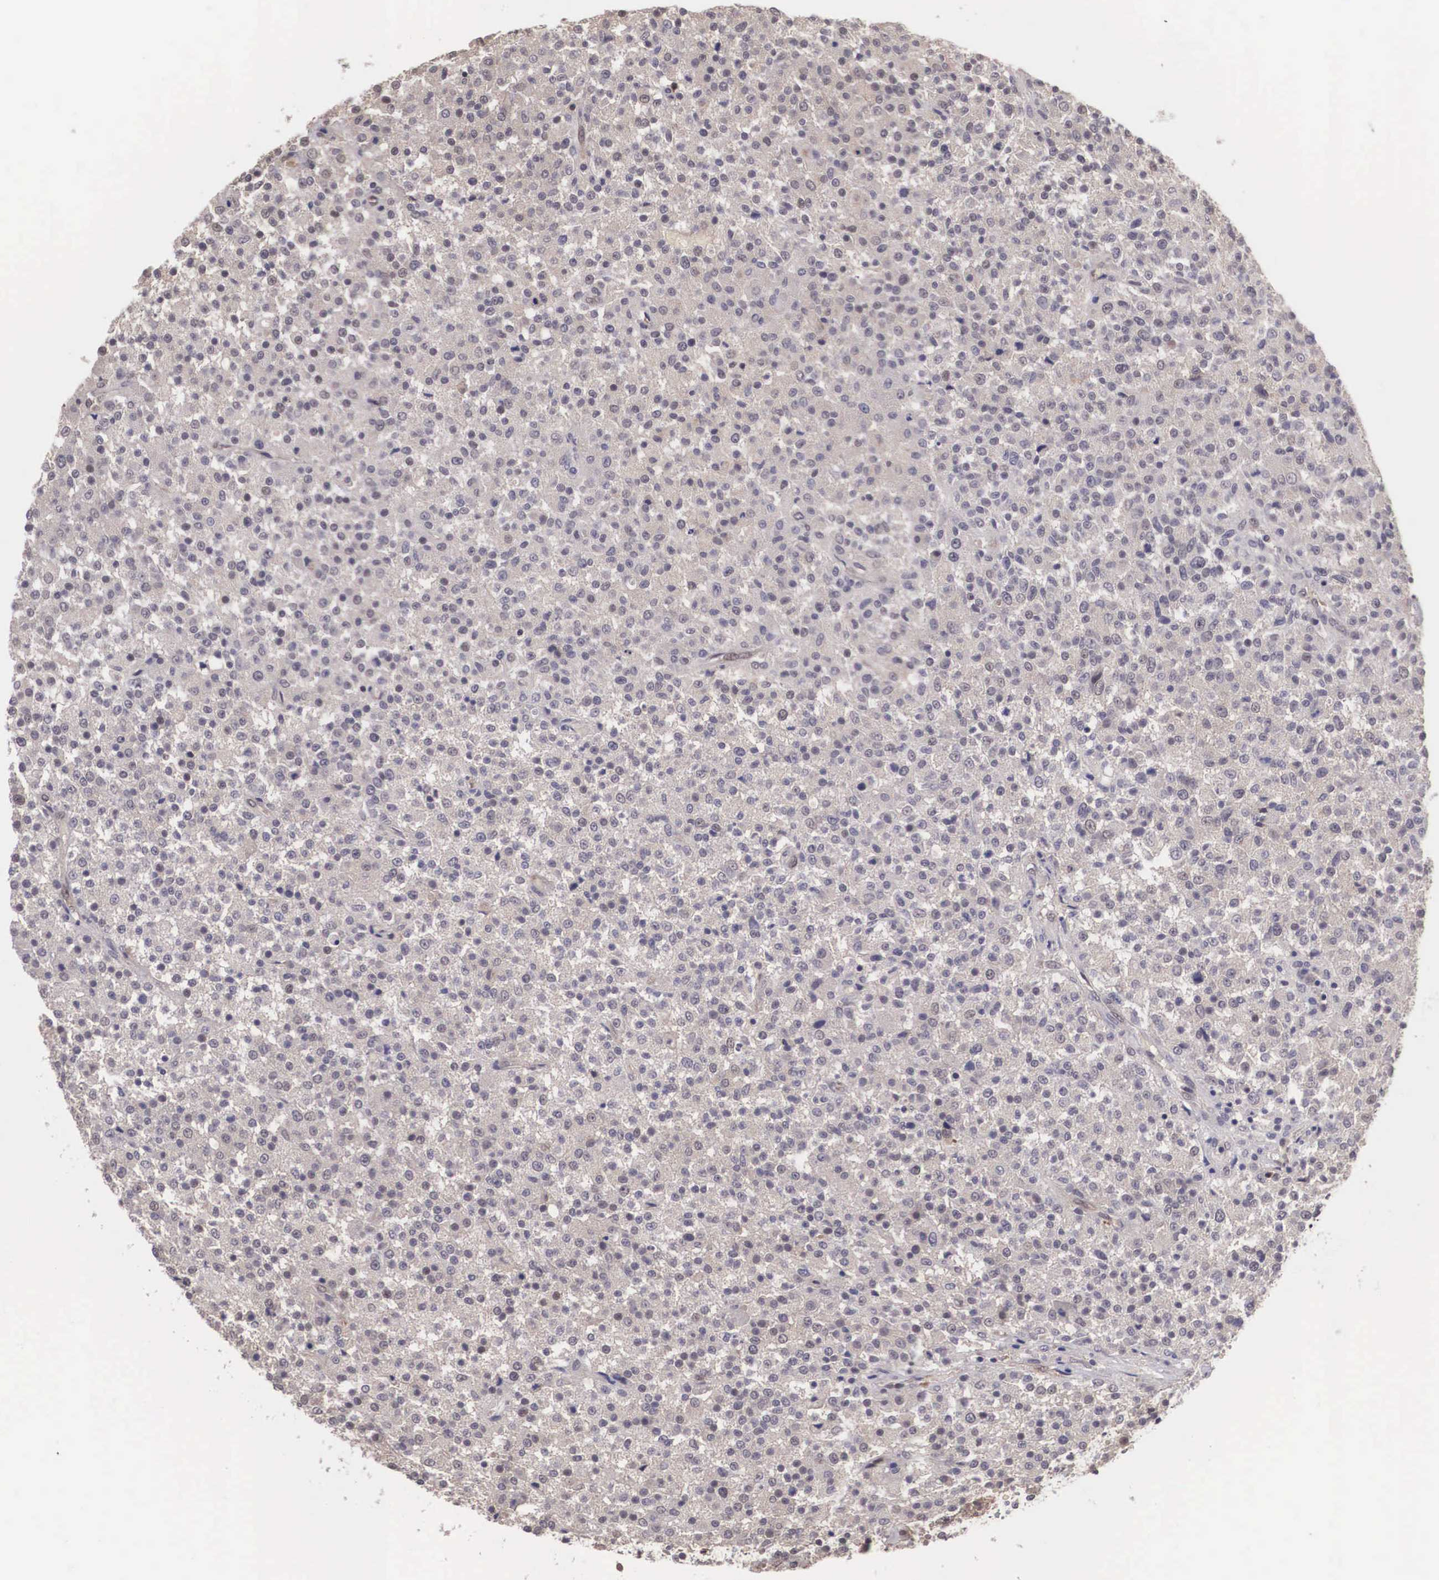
{"staining": {"intensity": "weak", "quantity": "<25%", "location": "cytoplasmic/membranous"}, "tissue": "testis cancer", "cell_type": "Tumor cells", "image_type": "cancer", "snomed": [{"axis": "morphology", "description": "Seminoma, NOS"}, {"axis": "topography", "description": "Testis"}], "caption": "Immunohistochemistry (IHC) of testis cancer demonstrates no staining in tumor cells. Brightfield microscopy of immunohistochemistry (IHC) stained with DAB (brown) and hematoxylin (blue), captured at high magnification.", "gene": "VASH1", "patient": {"sex": "male", "age": 59}}